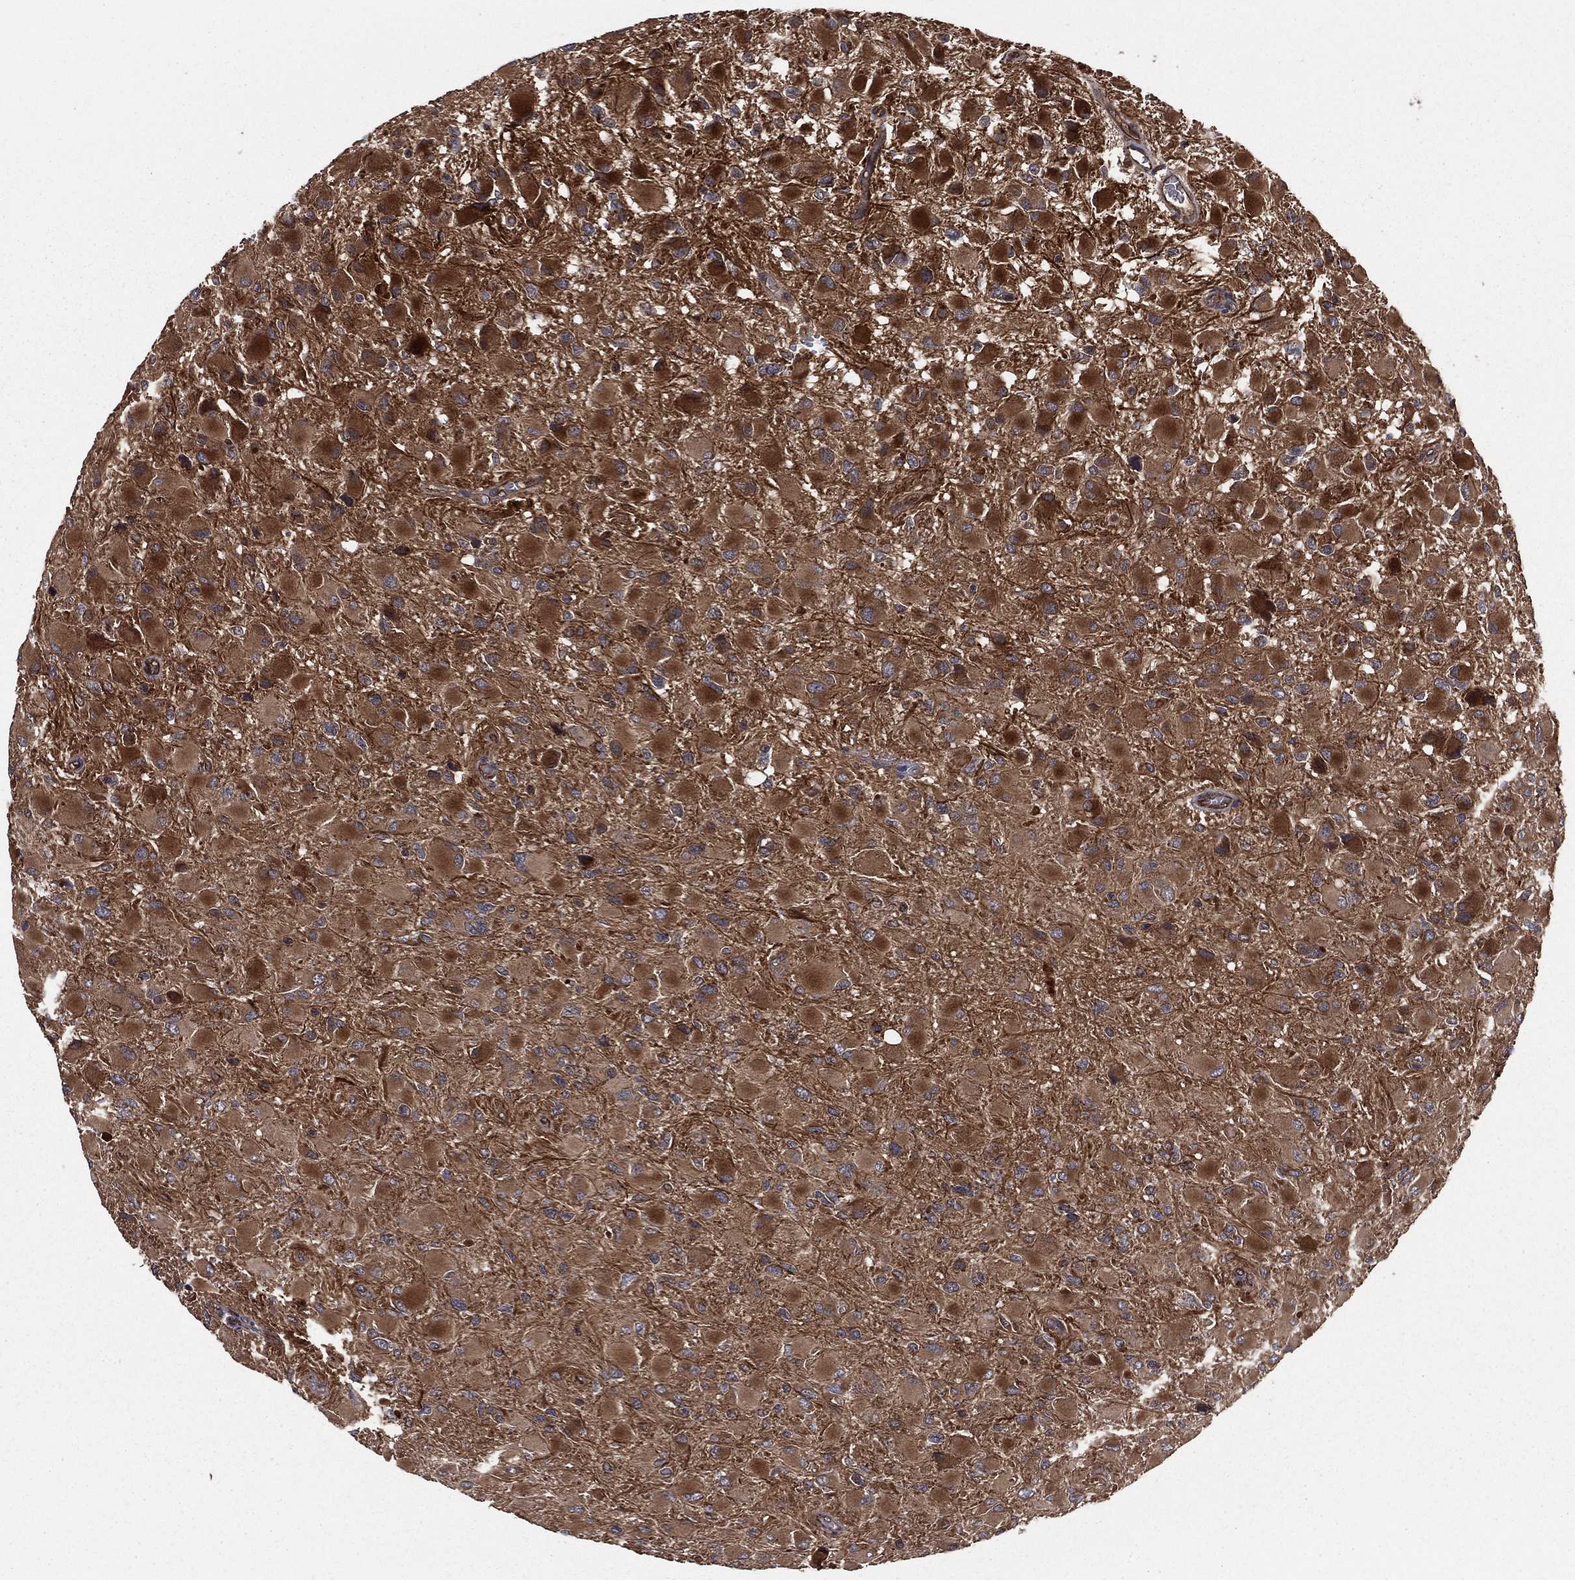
{"staining": {"intensity": "moderate", "quantity": "25%-75%", "location": "cytoplasmic/membranous"}, "tissue": "glioma", "cell_type": "Tumor cells", "image_type": "cancer", "snomed": [{"axis": "morphology", "description": "Glioma, malignant, High grade"}, {"axis": "topography", "description": "Cerebral cortex"}], "caption": "Approximately 25%-75% of tumor cells in glioma show moderate cytoplasmic/membranous protein positivity as visualized by brown immunohistochemical staining.", "gene": "CERT1", "patient": {"sex": "female", "age": 36}}